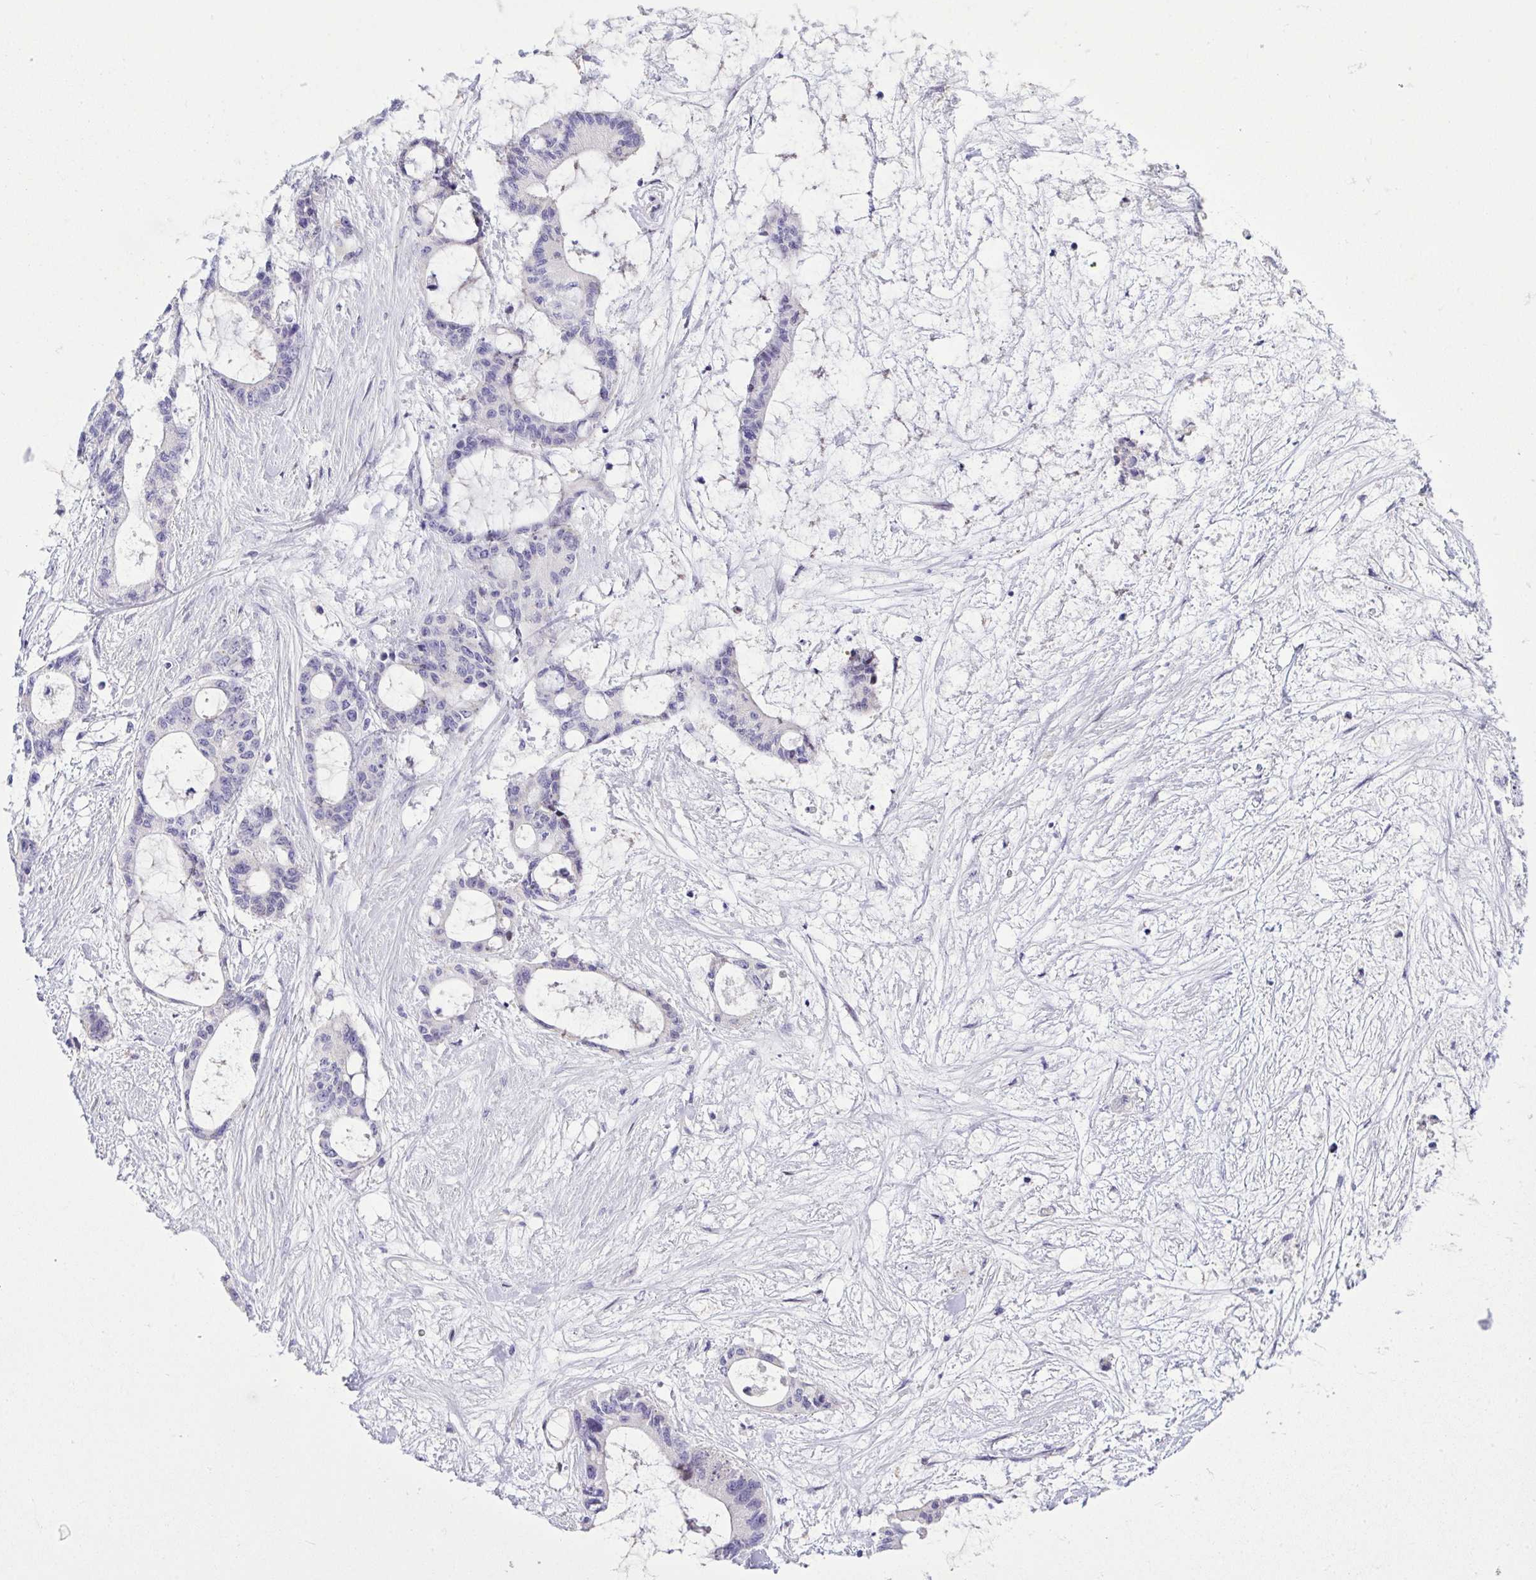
{"staining": {"intensity": "negative", "quantity": "none", "location": "none"}, "tissue": "liver cancer", "cell_type": "Tumor cells", "image_type": "cancer", "snomed": [{"axis": "morphology", "description": "Normal tissue, NOS"}, {"axis": "morphology", "description": "Cholangiocarcinoma"}, {"axis": "topography", "description": "Liver"}, {"axis": "topography", "description": "Peripheral nerve tissue"}], "caption": "Immunohistochemical staining of human liver cancer (cholangiocarcinoma) reveals no significant staining in tumor cells.", "gene": "WDR97", "patient": {"sex": "female", "age": 73}}